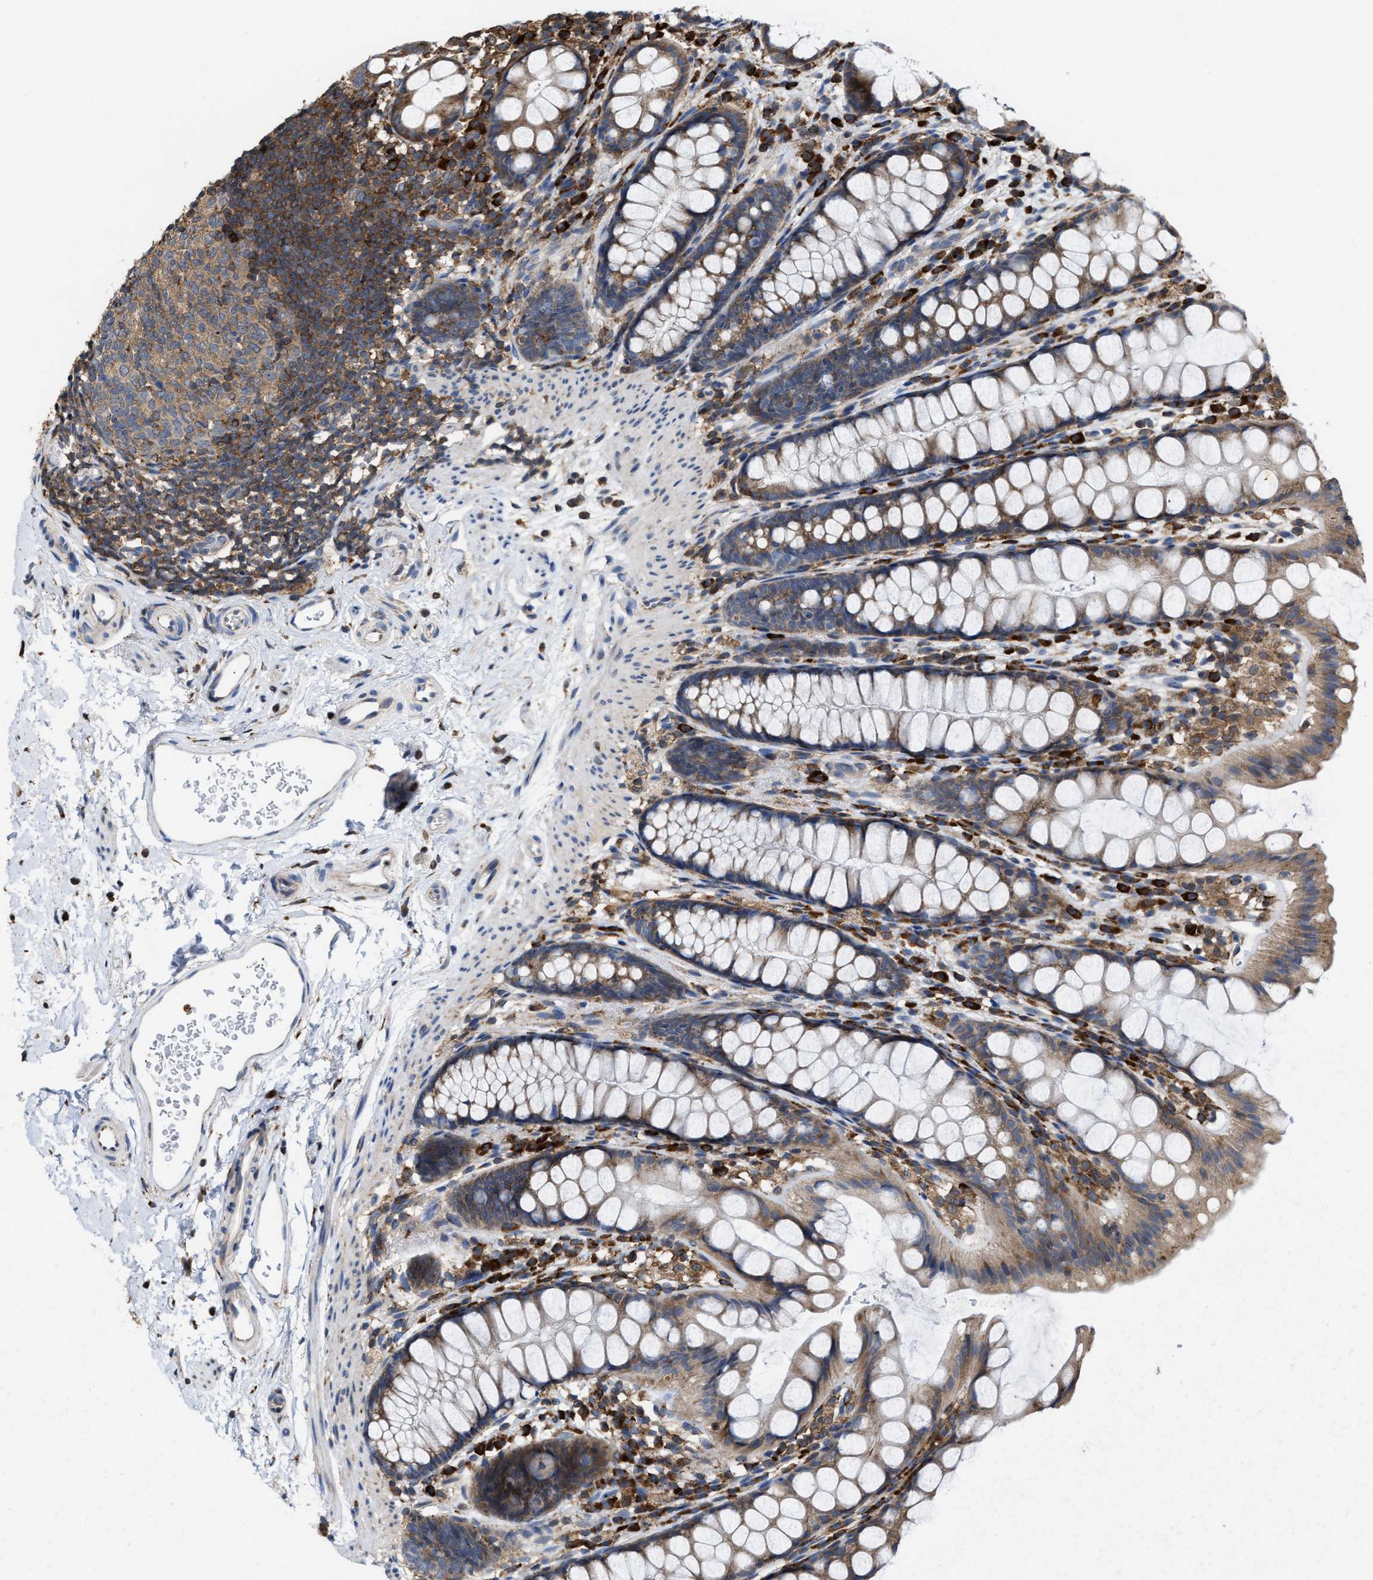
{"staining": {"intensity": "moderate", "quantity": ">75%", "location": "cytoplasmic/membranous"}, "tissue": "rectum", "cell_type": "Glandular cells", "image_type": "normal", "snomed": [{"axis": "morphology", "description": "Normal tissue, NOS"}, {"axis": "topography", "description": "Rectum"}], "caption": "An immunohistochemistry histopathology image of benign tissue is shown. Protein staining in brown labels moderate cytoplasmic/membranous positivity in rectum within glandular cells. (DAB (3,3'-diaminobenzidine) = brown stain, brightfield microscopy at high magnification).", "gene": "FGD3", "patient": {"sex": "female", "age": 65}}